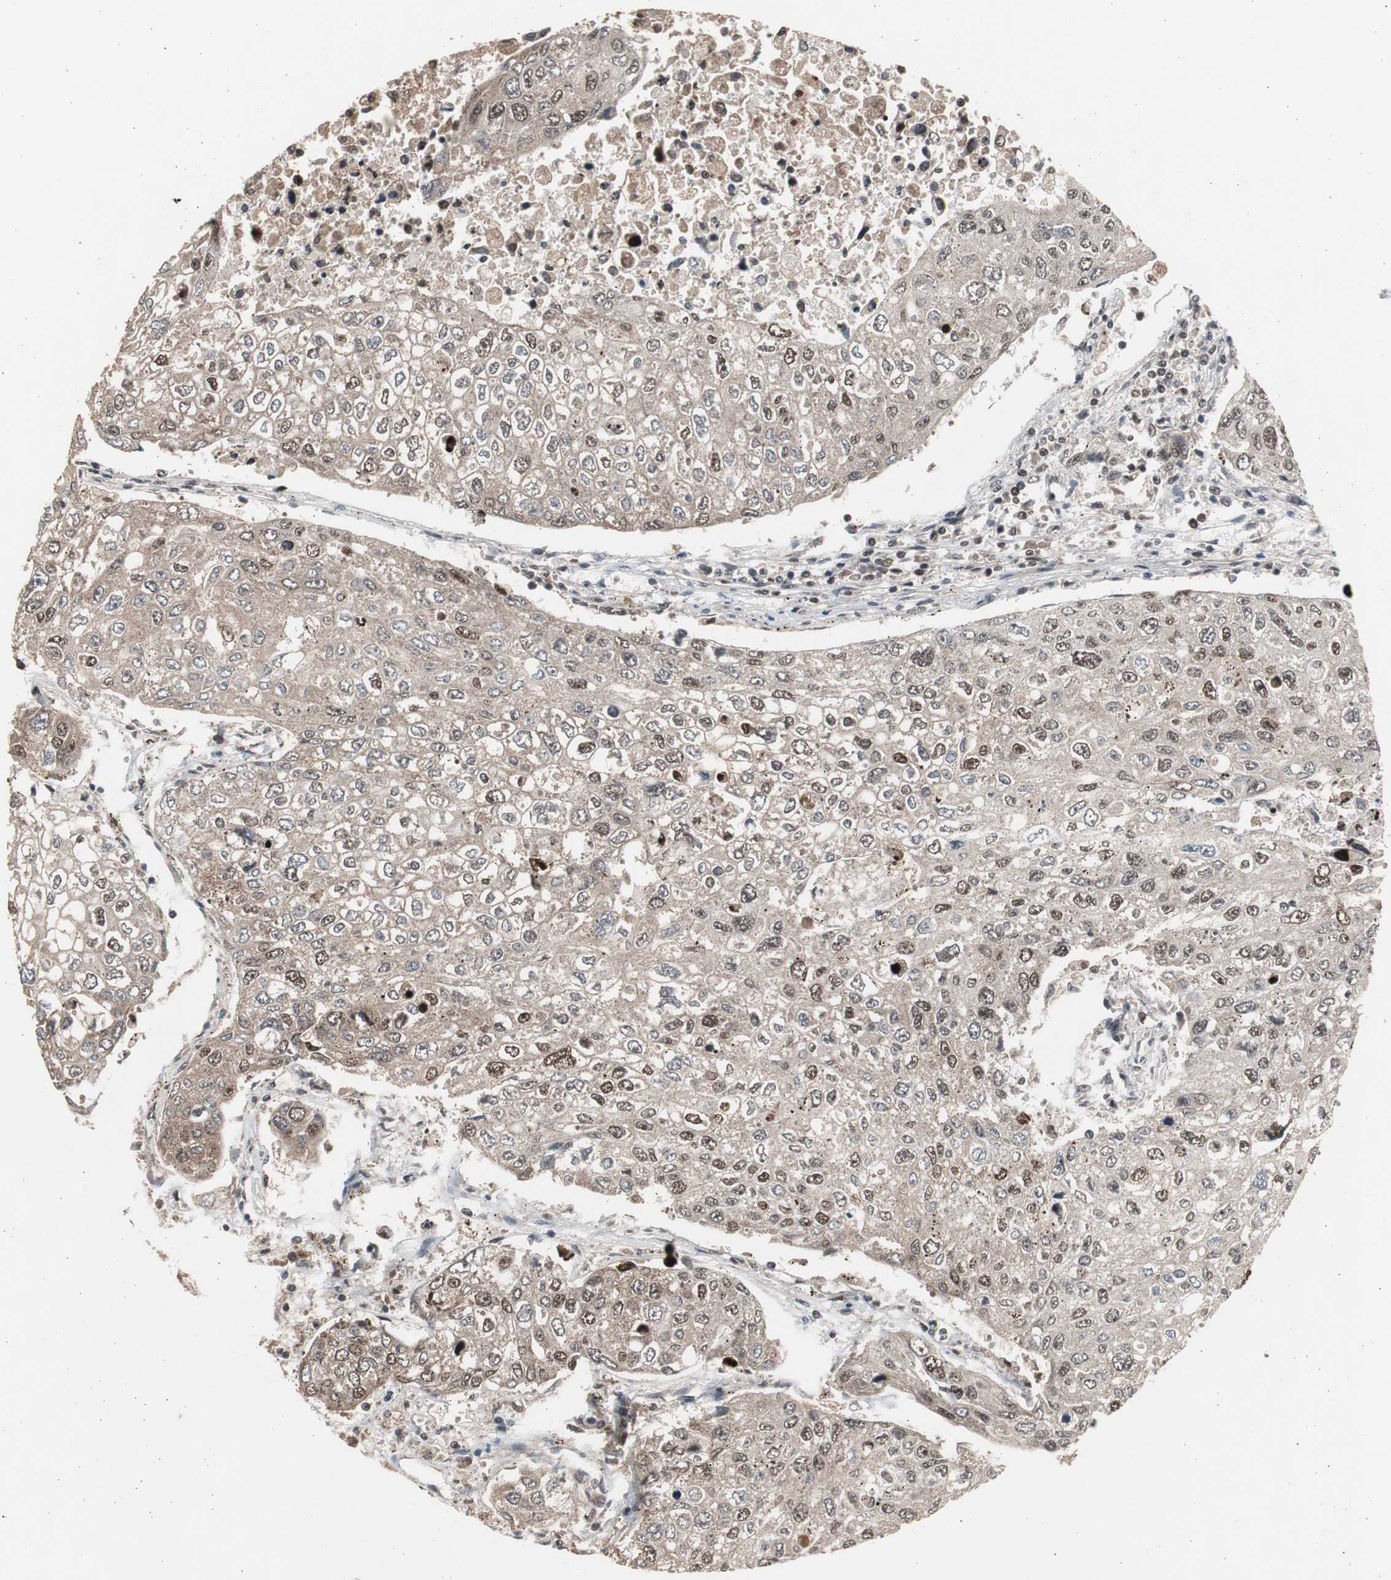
{"staining": {"intensity": "strong", "quantity": ">75%", "location": "nuclear"}, "tissue": "urothelial cancer", "cell_type": "Tumor cells", "image_type": "cancer", "snomed": [{"axis": "morphology", "description": "Urothelial carcinoma, High grade"}, {"axis": "topography", "description": "Lymph node"}, {"axis": "topography", "description": "Urinary bladder"}], "caption": "The immunohistochemical stain labels strong nuclear positivity in tumor cells of urothelial carcinoma (high-grade) tissue.", "gene": "RPA1", "patient": {"sex": "male", "age": 51}}